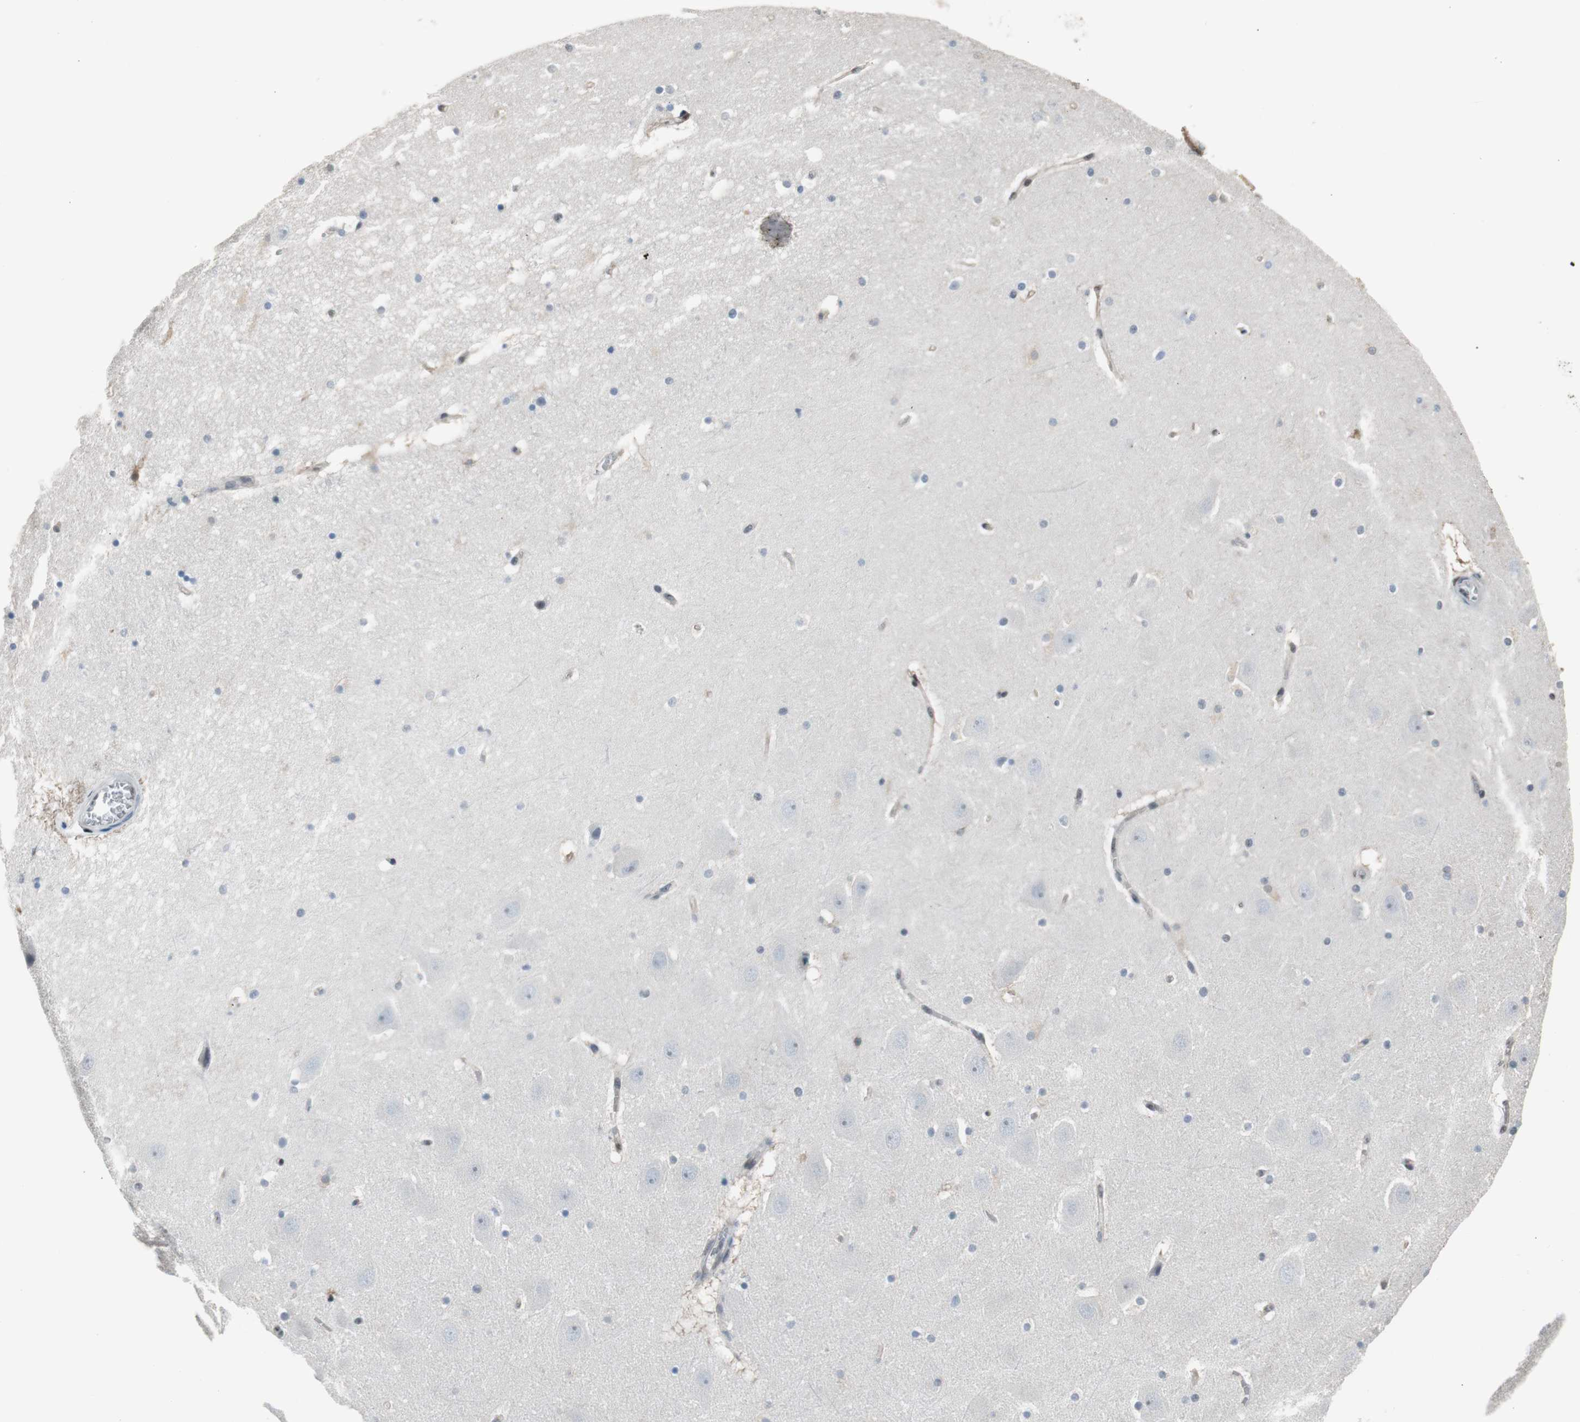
{"staining": {"intensity": "negative", "quantity": "none", "location": "none"}, "tissue": "hippocampus", "cell_type": "Glial cells", "image_type": "normal", "snomed": [{"axis": "morphology", "description": "Normal tissue, NOS"}, {"axis": "topography", "description": "Hippocampus"}], "caption": "High magnification brightfield microscopy of normal hippocampus stained with DAB (brown) and counterstained with hematoxylin (blue): glial cells show no significant expression. Nuclei are stained in blue.", "gene": "PML", "patient": {"sex": "male", "age": 45}}